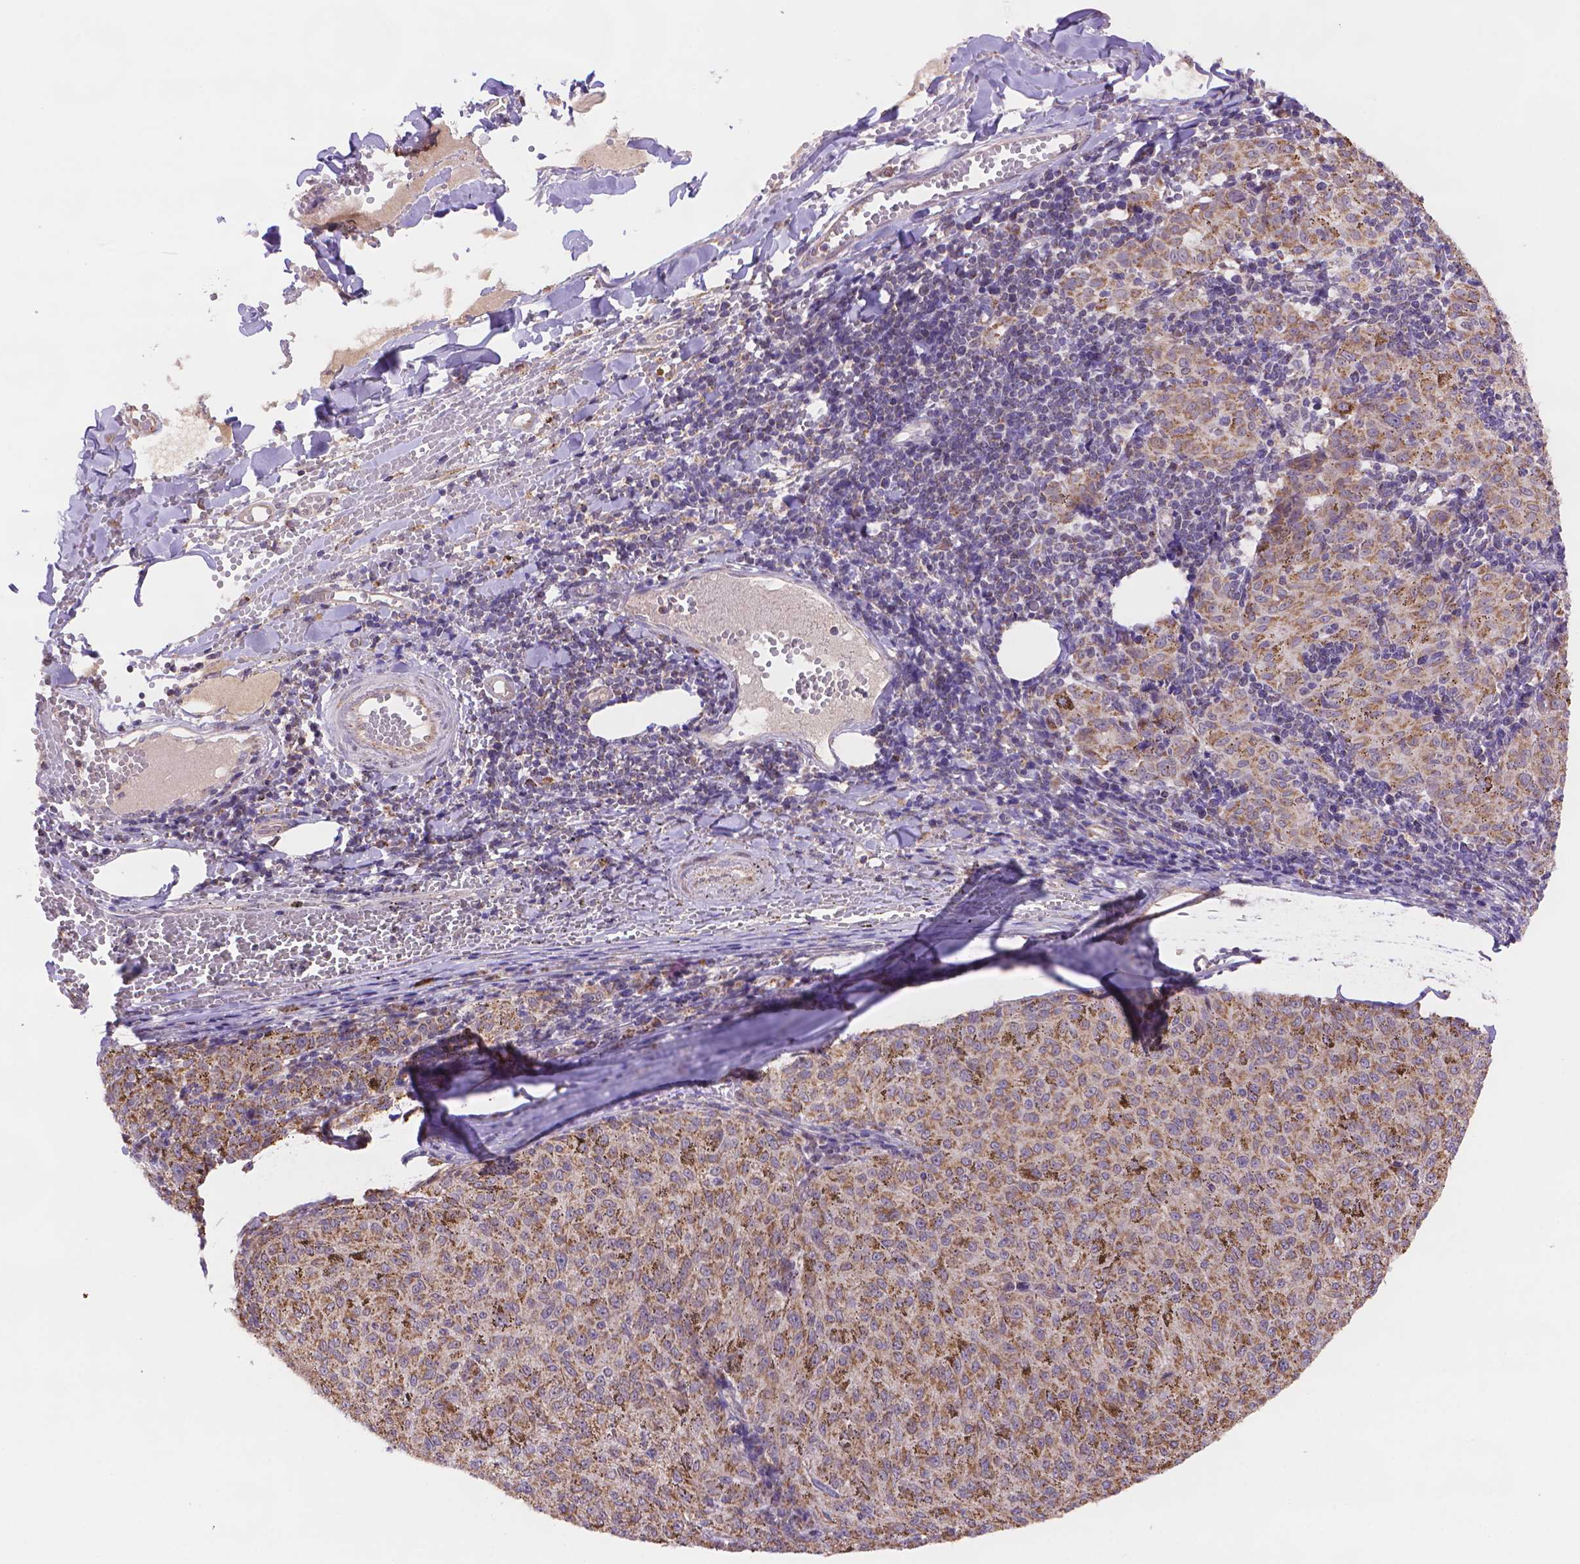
{"staining": {"intensity": "moderate", "quantity": ">75%", "location": "cytoplasmic/membranous"}, "tissue": "melanoma", "cell_type": "Tumor cells", "image_type": "cancer", "snomed": [{"axis": "morphology", "description": "Malignant melanoma, NOS"}, {"axis": "topography", "description": "Skin"}], "caption": "Immunohistochemical staining of malignant melanoma shows moderate cytoplasmic/membranous protein staining in about >75% of tumor cells. The staining was performed using DAB (3,3'-diaminobenzidine) to visualize the protein expression in brown, while the nuclei were stained in blue with hematoxylin (Magnification: 20x).", "gene": "CYYR1", "patient": {"sex": "female", "age": 72}}